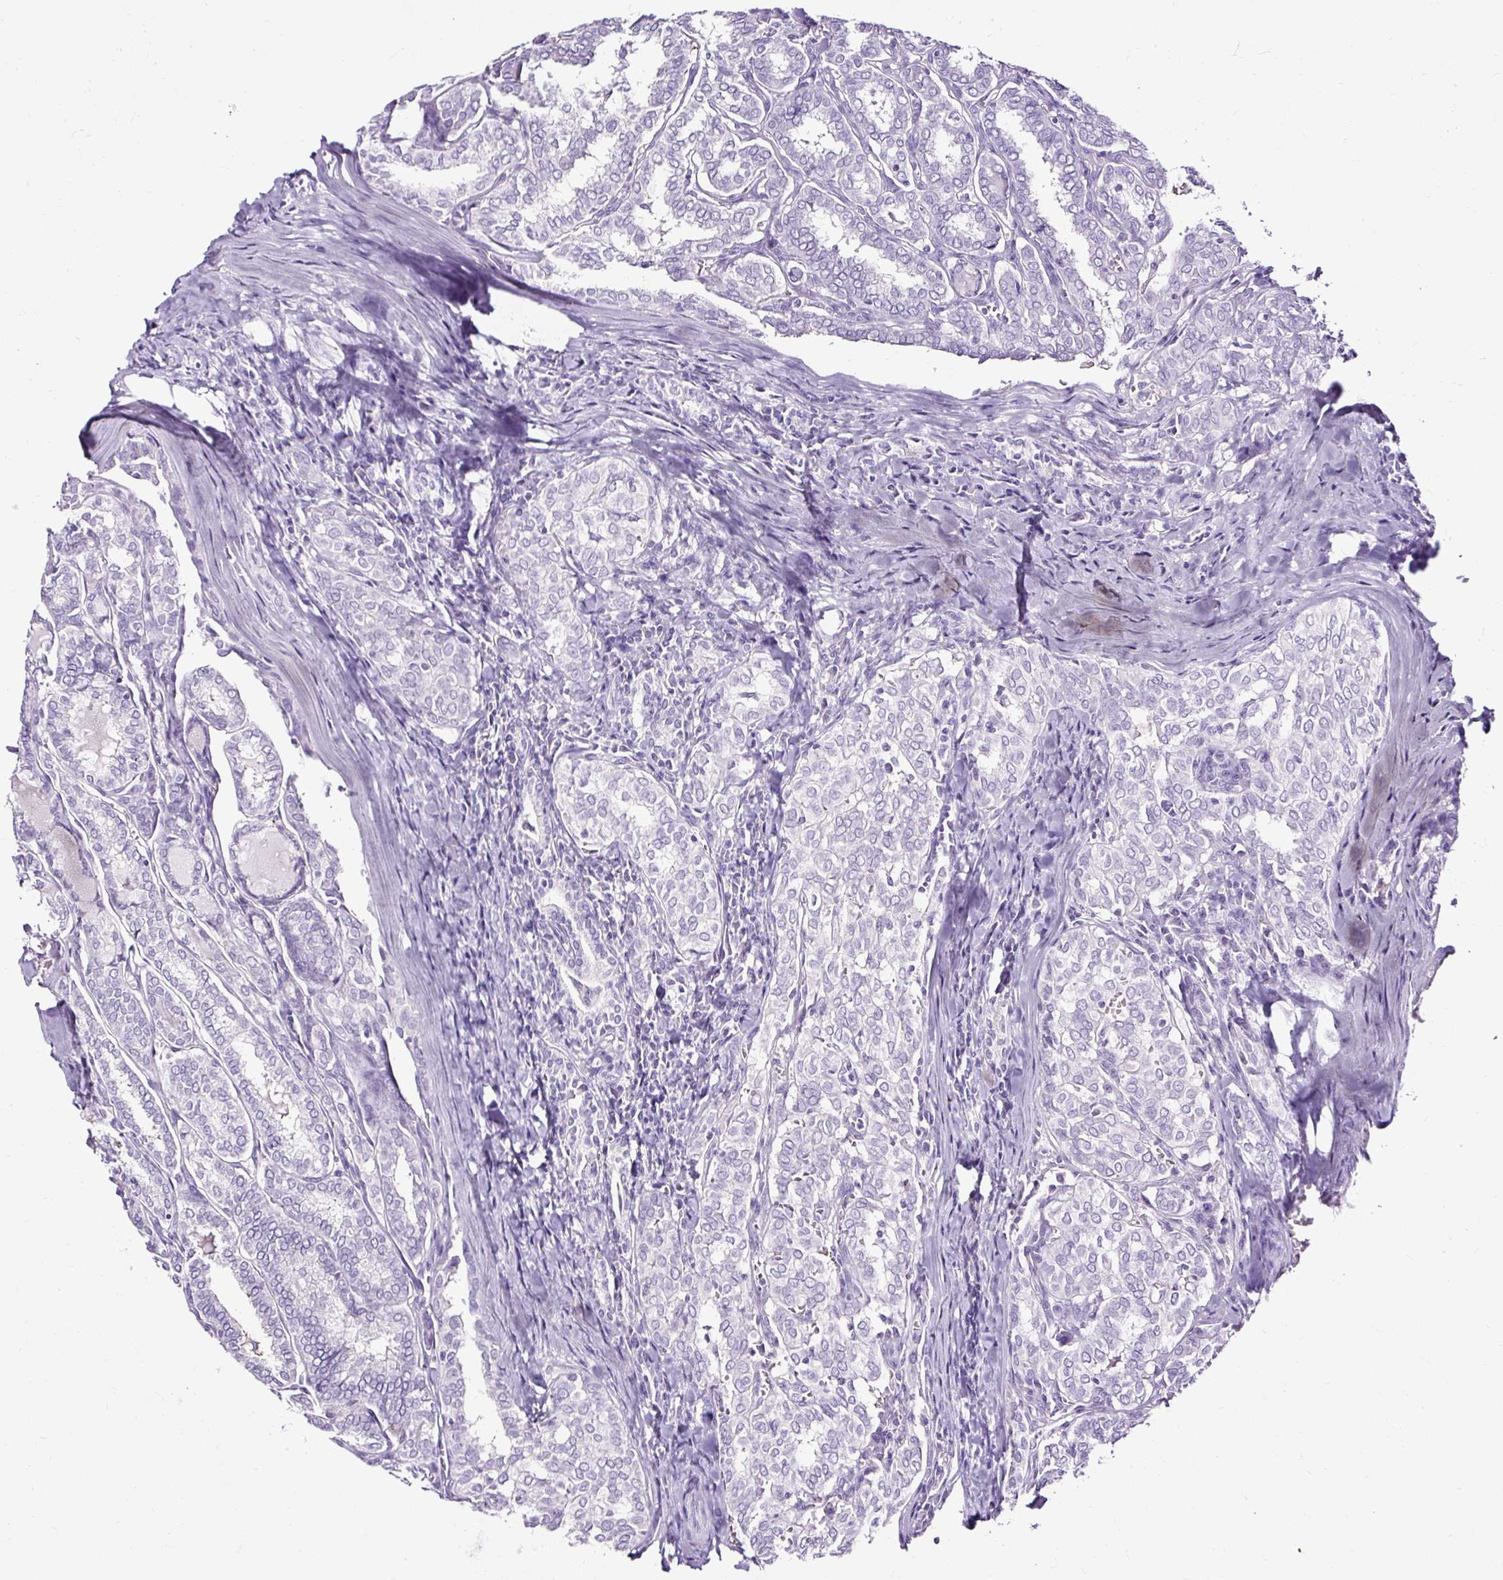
{"staining": {"intensity": "negative", "quantity": "none", "location": "none"}, "tissue": "thyroid cancer", "cell_type": "Tumor cells", "image_type": "cancer", "snomed": [{"axis": "morphology", "description": "Papillary adenocarcinoma, NOS"}, {"axis": "topography", "description": "Thyroid gland"}], "caption": "Papillary adenocarcinoma (thyroid) was stained to show a protein in brown. There is no significant positivity in tumor cells.", "gene": "SLC7A8", "patient": {"sex": "female", "age": 30}}